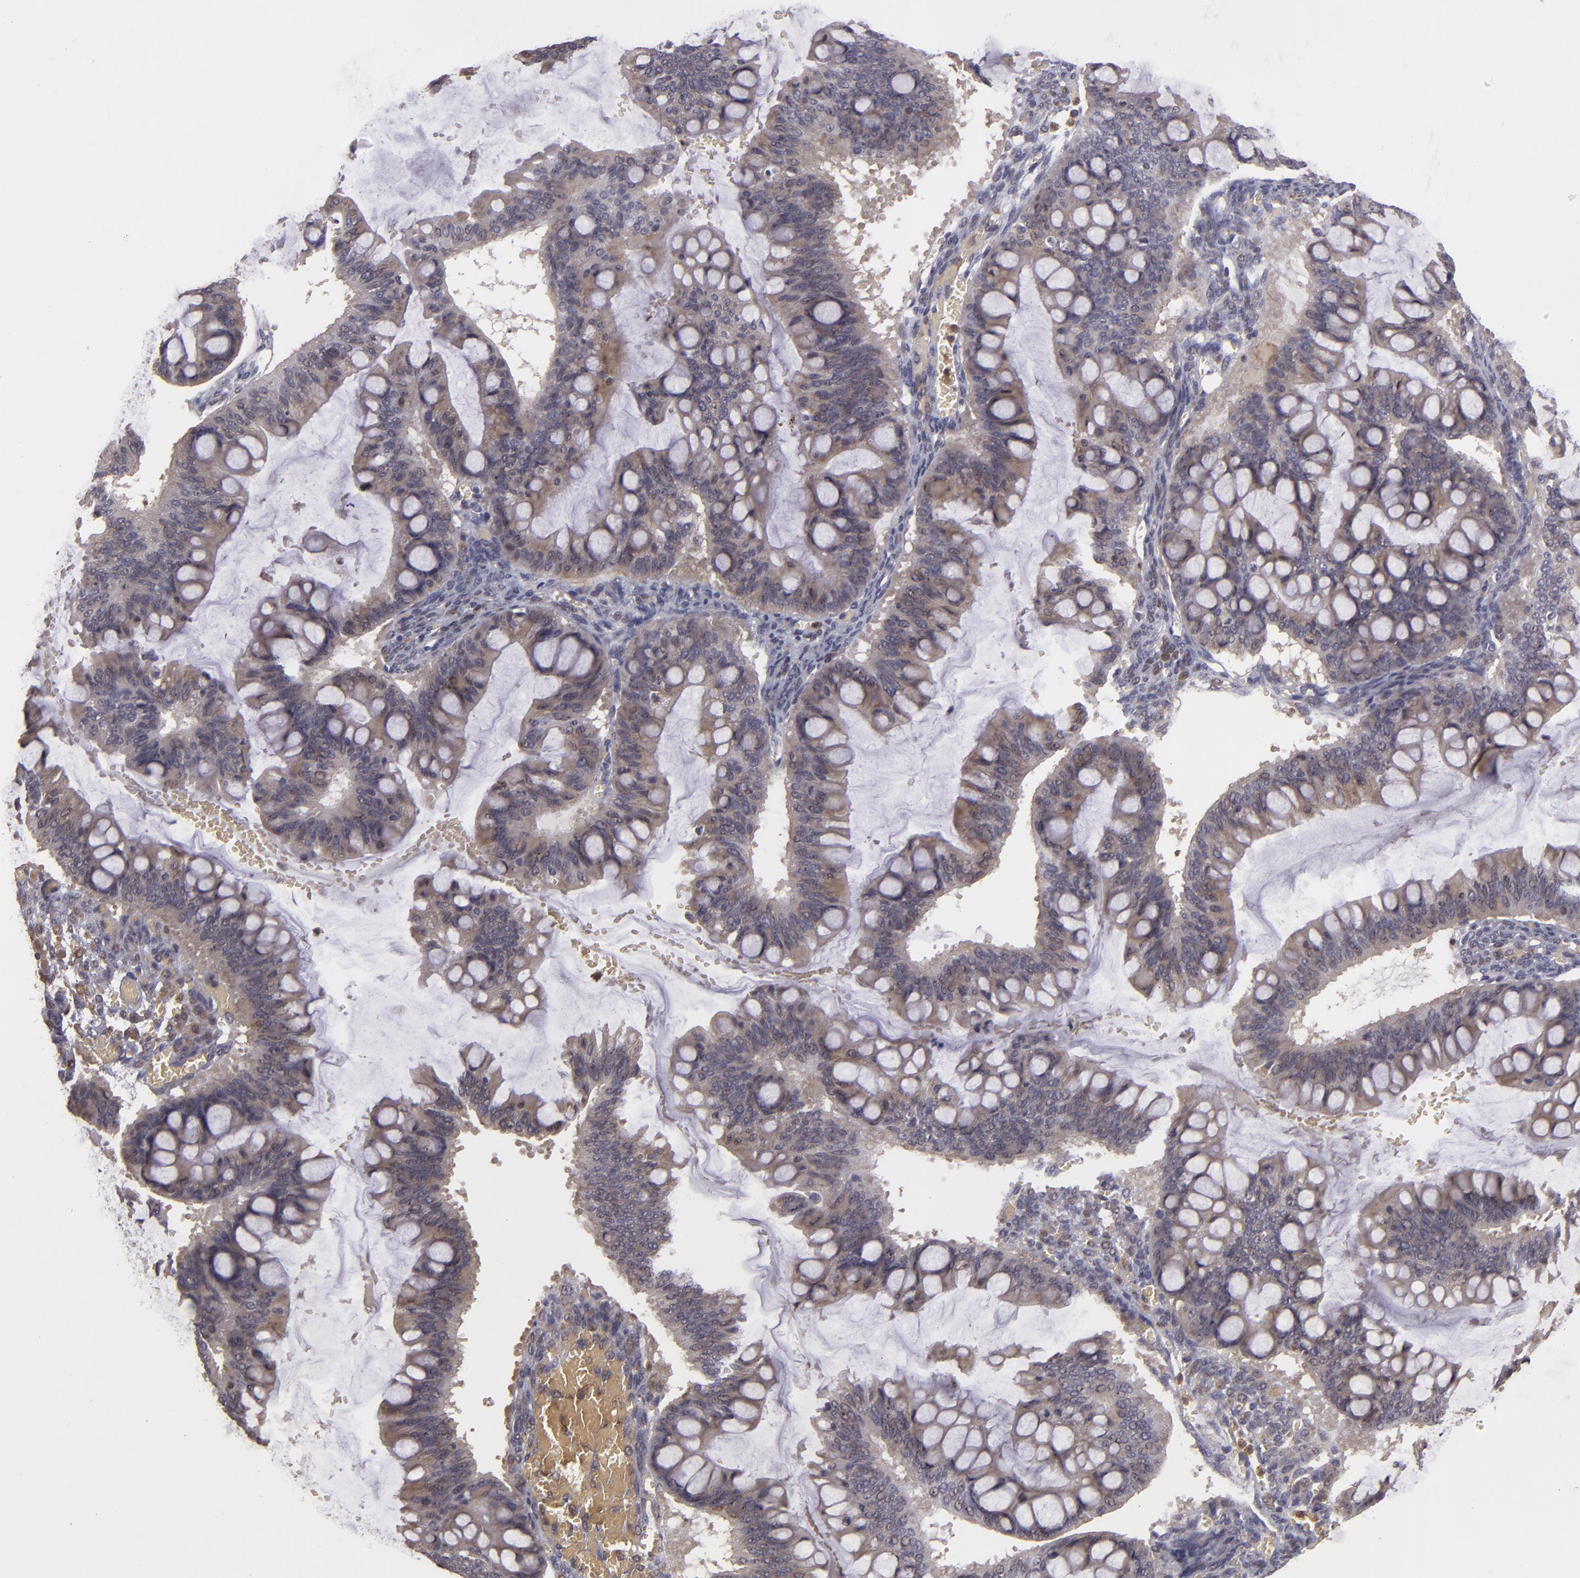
{"staining": {"intensity": "weak", "quantity": ">75%", "location": "cytoplasmic/membranous"}, "tissue": "ovarian cancer", "cell_type": "Tumor cells", "image_type": "cancer", "snomed": [{"axis": "morphology", "description": "Cystadenocarcinoma, mucinous, NOS"}, {"axis": "topography", "description": "Ovary"}], "caption": "Ovarian mucinous cystadenocarcinoma stained for a protein reveals weak cytoplasmic/membranous positivity in tumor cells.", "gene": "FHIT", "patient": {"sex": "female", "age": 73}}